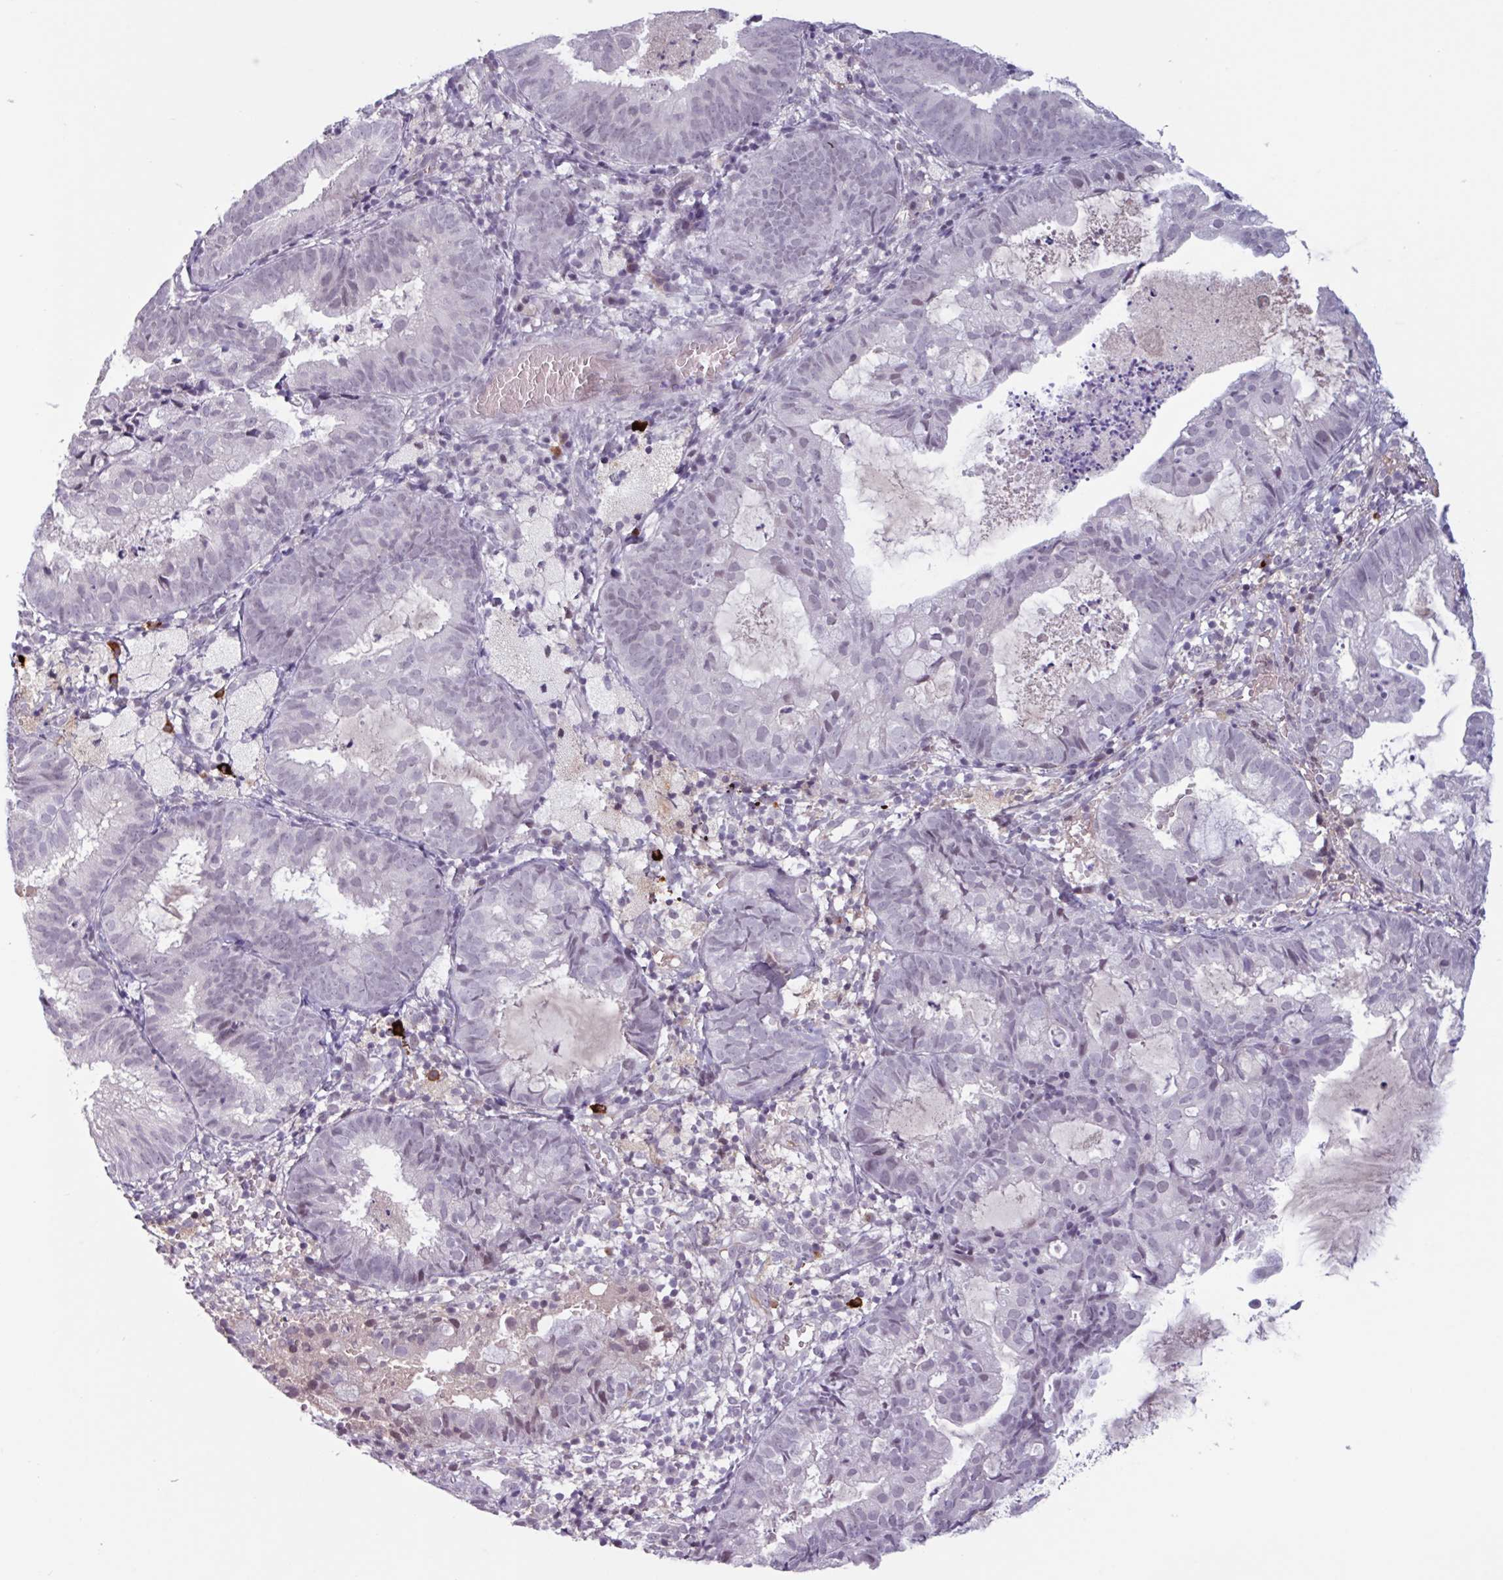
{"staining": {"intensity": "negative", "quantity": "none", "location": "none"}, "tissue": "endometrial cancer", "cell_type": "Tumor cells", "image_type": "cancer", "snomed": [{"axis": "morphology", "description": "Adenocarcinoma, NOS"}, {"axis": "topography", "description": "Endometrium"}], "caption": "A high-resolution image shows immunohistochemistry (IHC) staining of endometrial cancer, which shows no significant expression in tumor cells.", "gene": "ZNF575", "patient": {"sex": "female", "age": 80}}